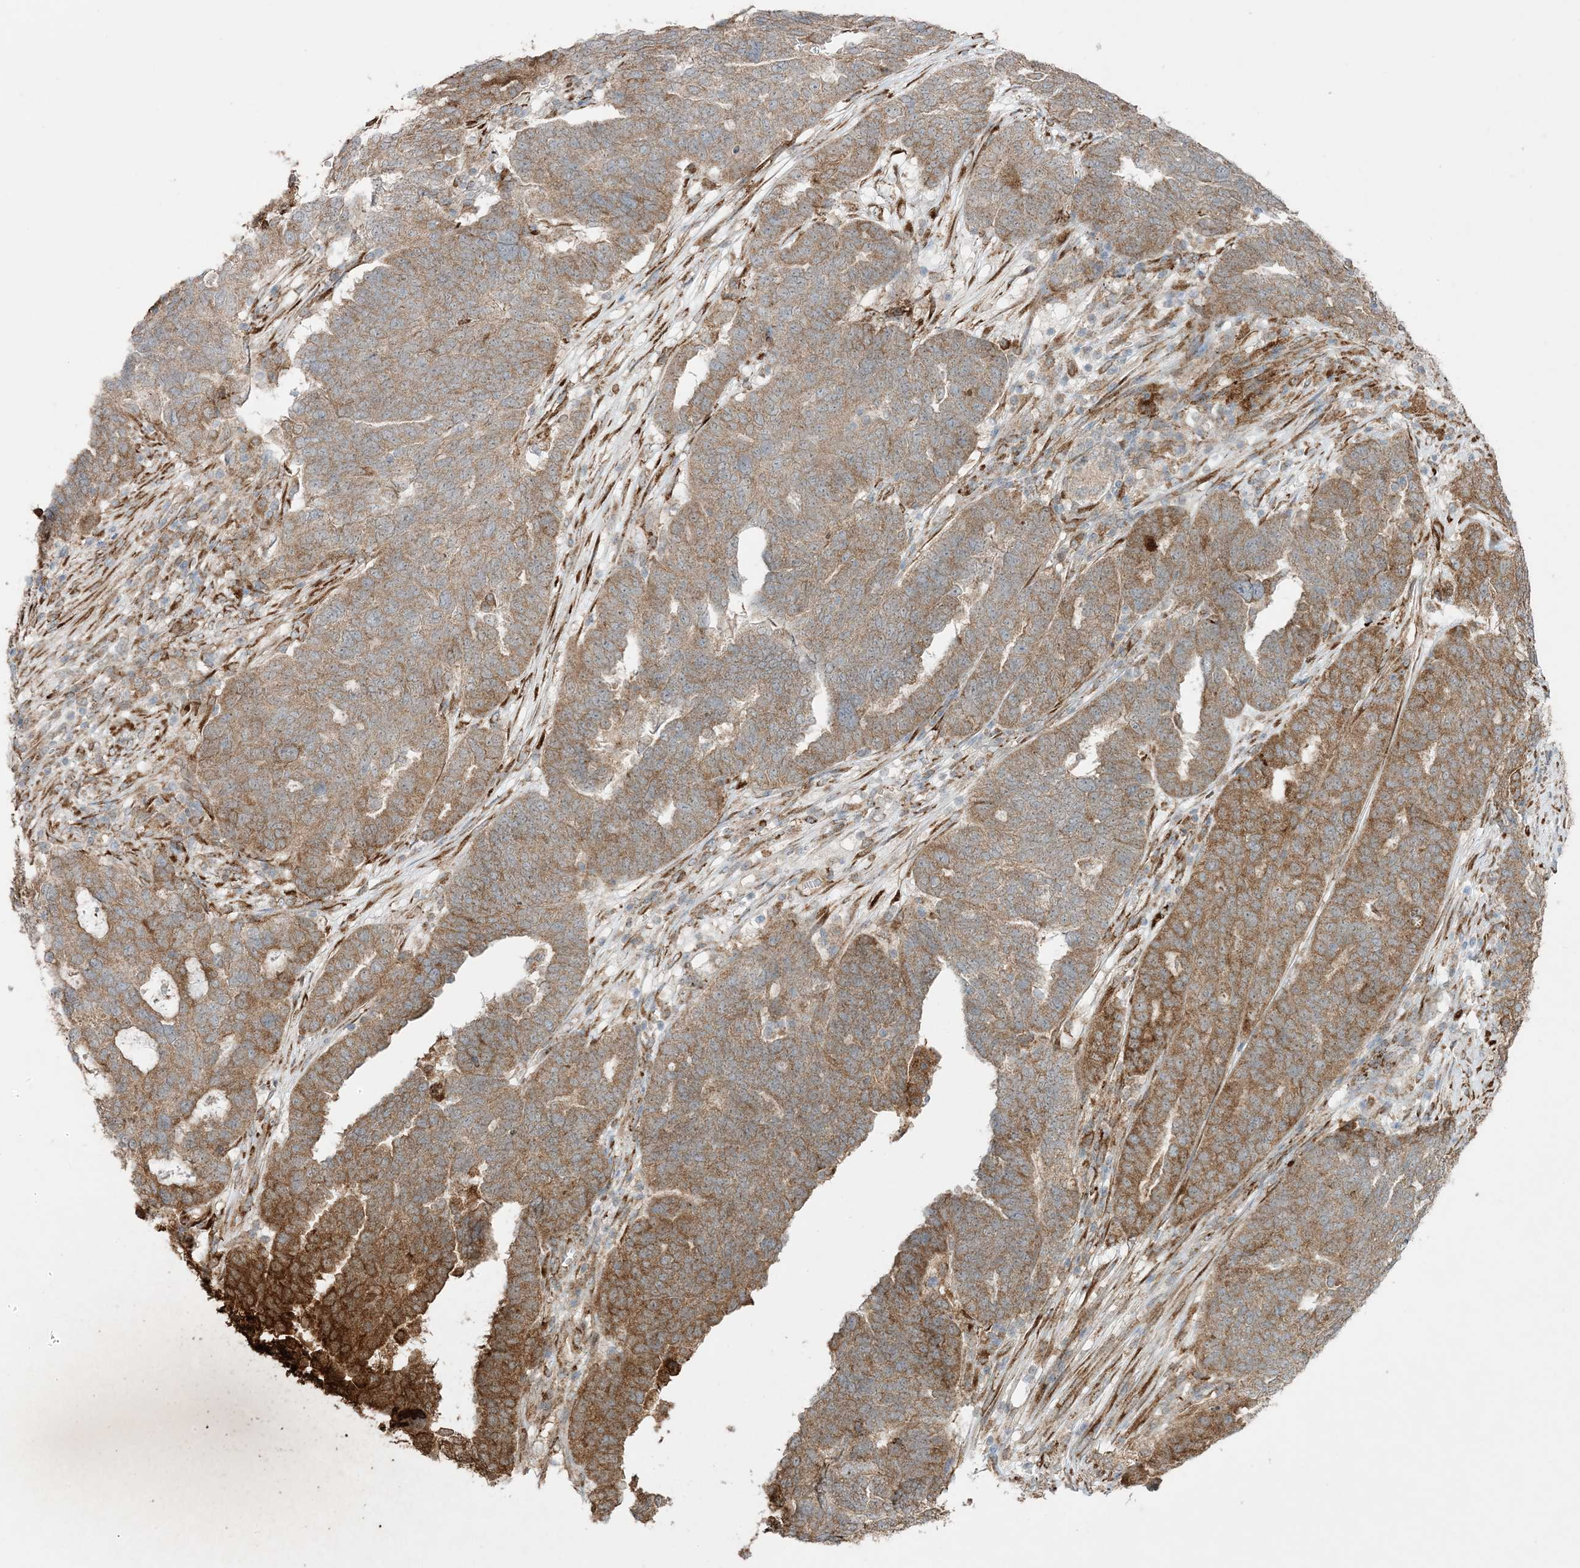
{"staining": {"intensity": "moderate", "quantity": ">75%", "location": "cytoplasmic/membranous"}, "tissue": "ovarian cancer", "cell_type": "Tumor cells", "image_type": "cancer", "snomed": [{"axis": "morphology", "description": "Cystadenocarcinoma, serous, NOS"}, {"axis": "topography", "description": "Ovary"}], "caption": "Immunohistochemistry (IHC) (DAB) staining of human ovarian cancer (serous cystadenocarcinoma) demonstrates moderate cytoplasmic/membranous protein staining in approximately >75% of tumor cells. (IHC, brightfield microscopy, high magnification).", "gene": "ODC1", "patient": {"sex": "female", "age": 59}}